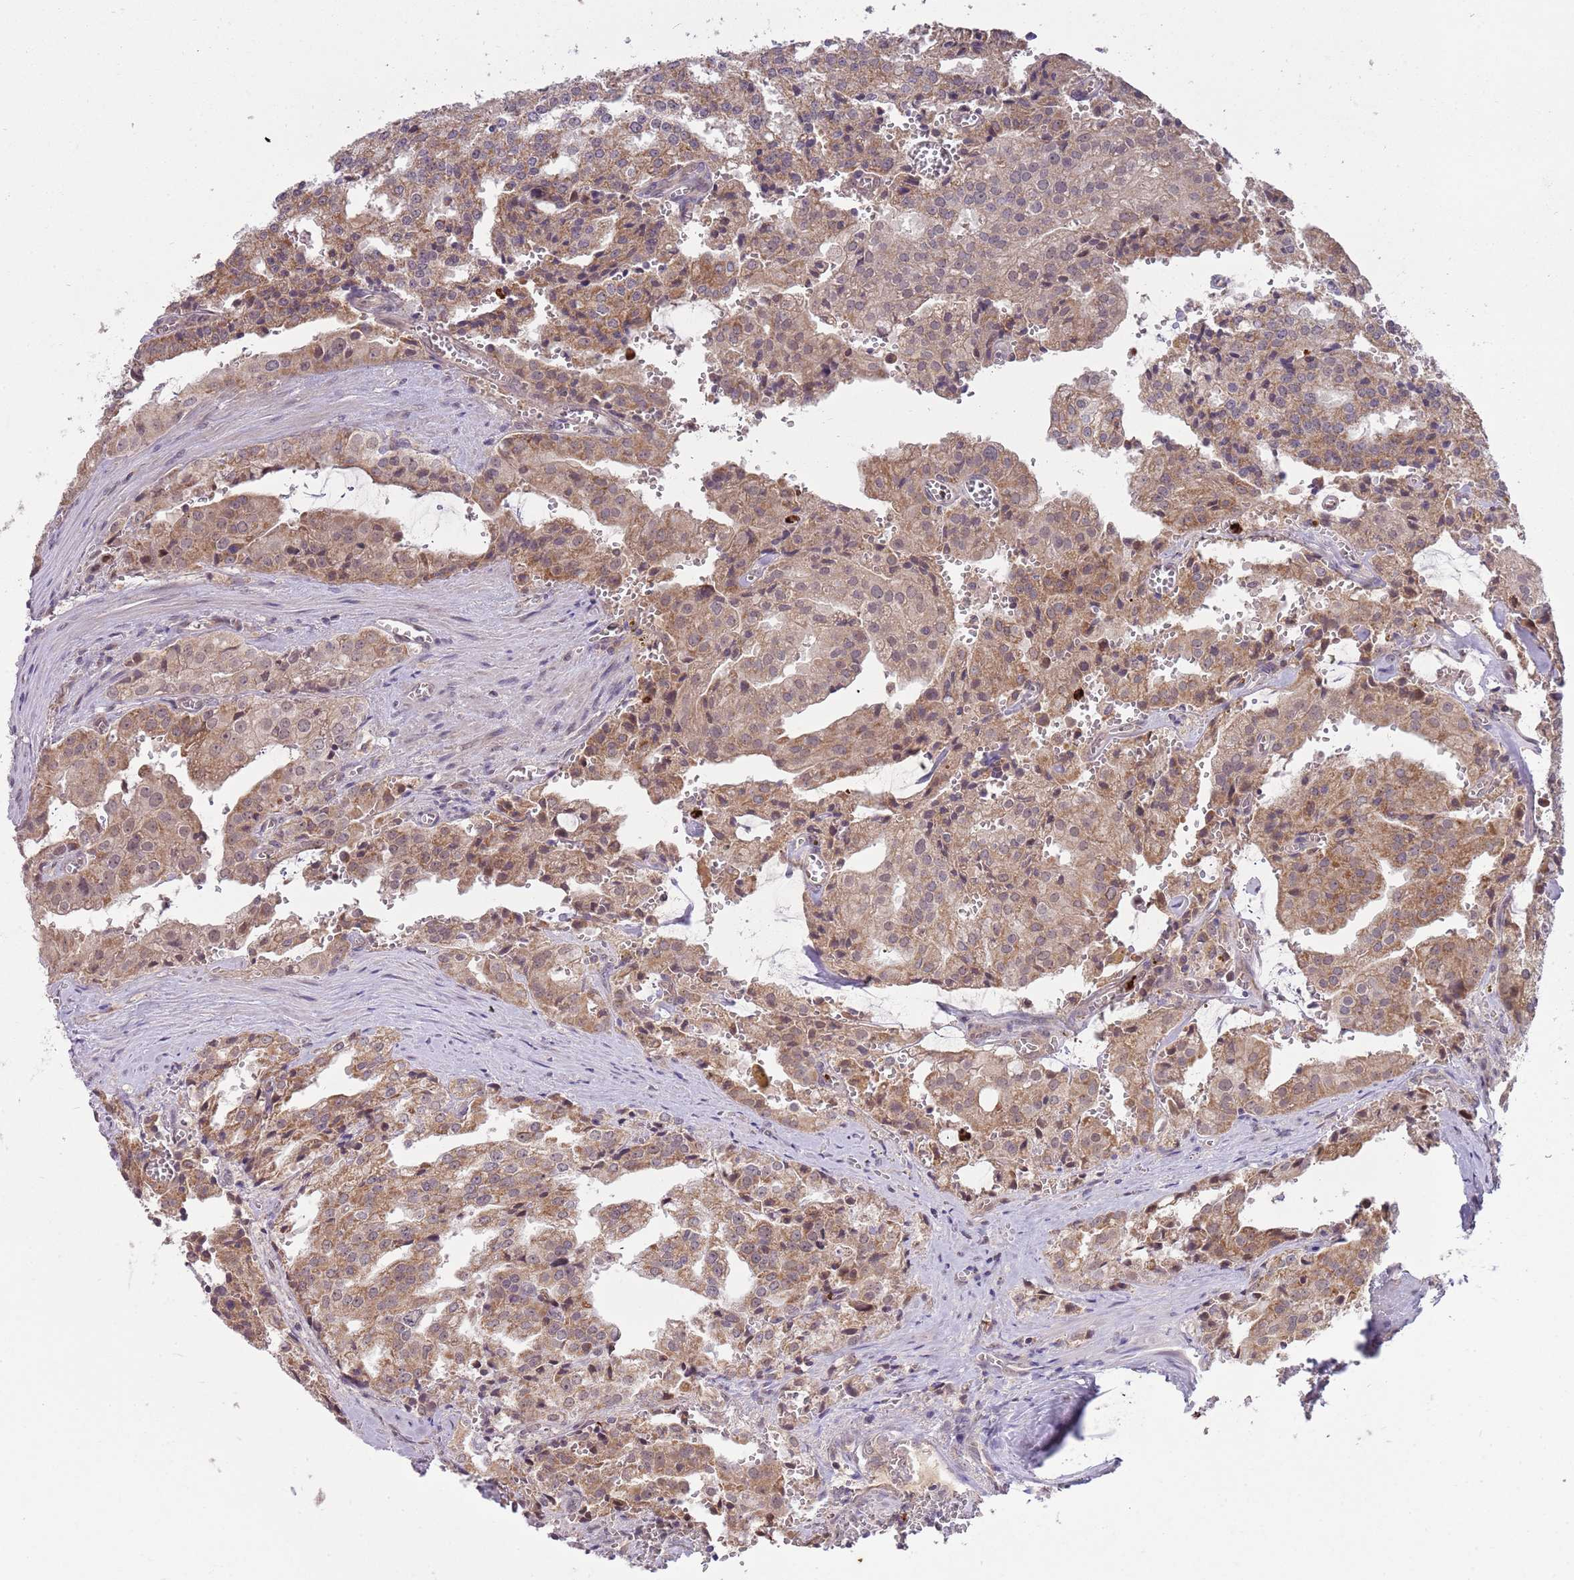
{"staining": {"intensity": "moderate", "quantity": ">75%", "location": "cytoplasmic/membranous"}, "tissue": "prostate cancer", "cell_type": "Tumor cells", "image_type": "cancer", "snomed": [{"axis": "morphology", "description": "Adenocarcinoma, High grade"}, {"axis": "topography", "description": "Prostate"}], "caption": "Protein staining of prostate cancer (high-grade adenocarcinoma) tissue shows moderate cytoplasmic/membranous positivity in about >75% of tumor cells. (DAB IHC with brightfield microscopy, high magnification).", "gene": "NBPF6", "patient": {"sex": "male", "age": 68}}